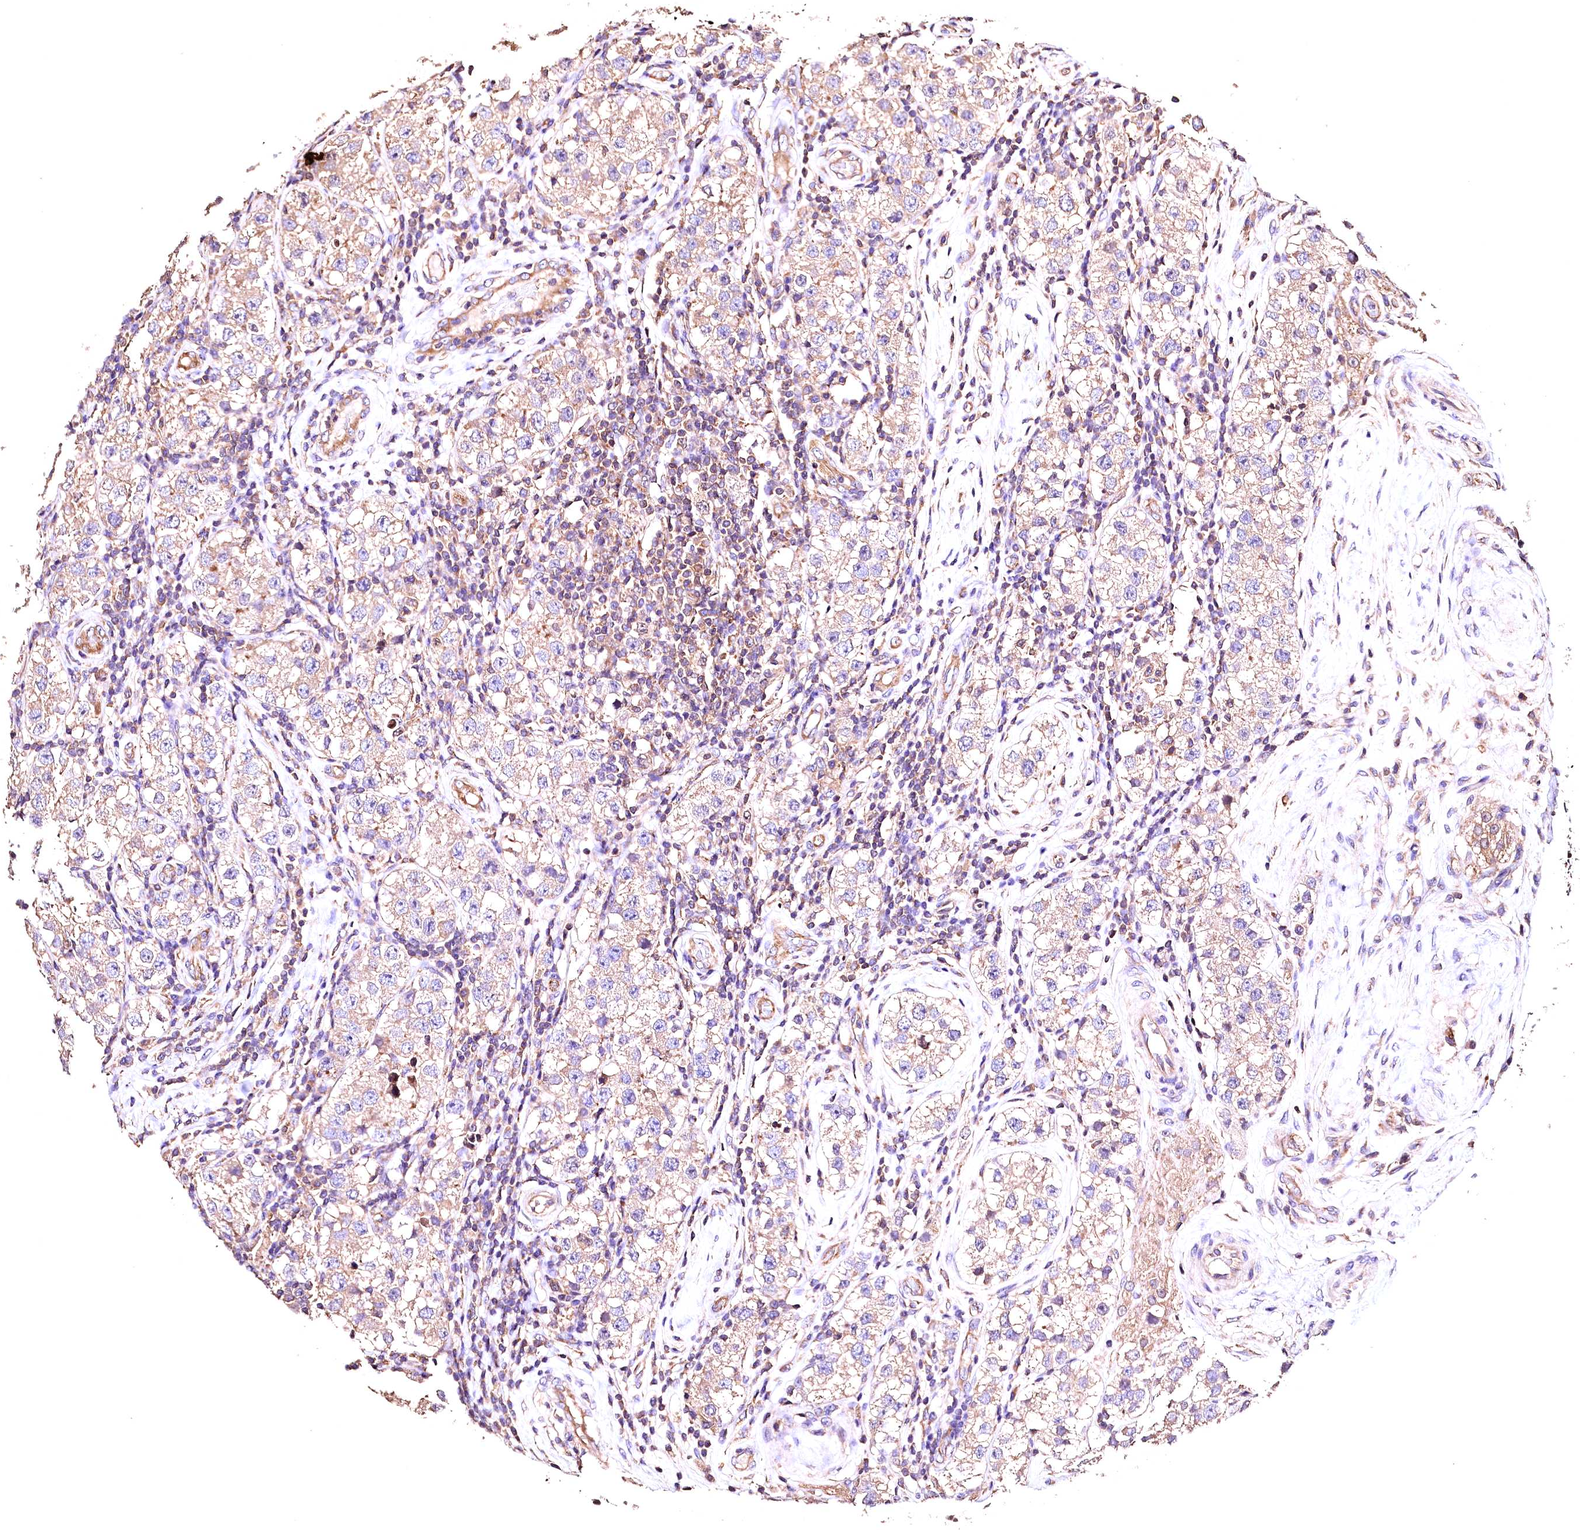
{"staining": {"intensity": "weak", "quantity": ">75%", "location": "cytoplasmic/membranous"}, "tissue": "testis cancer", "cell_type": "Tumor cells", "image_type": "cancer", "snomed": [{"axis": "morphology", "description": "Seminoma, NOS"}, {"axis": "topography", "description": "Testis"}], "caption": "Testis cancer stained with a brown dye demonstrates weak cytoplasmic/membranous positive staining in approximately >75% of tumor cells.", "gene": "OAS3", "patient": {"sex": "male", "age": 34}}